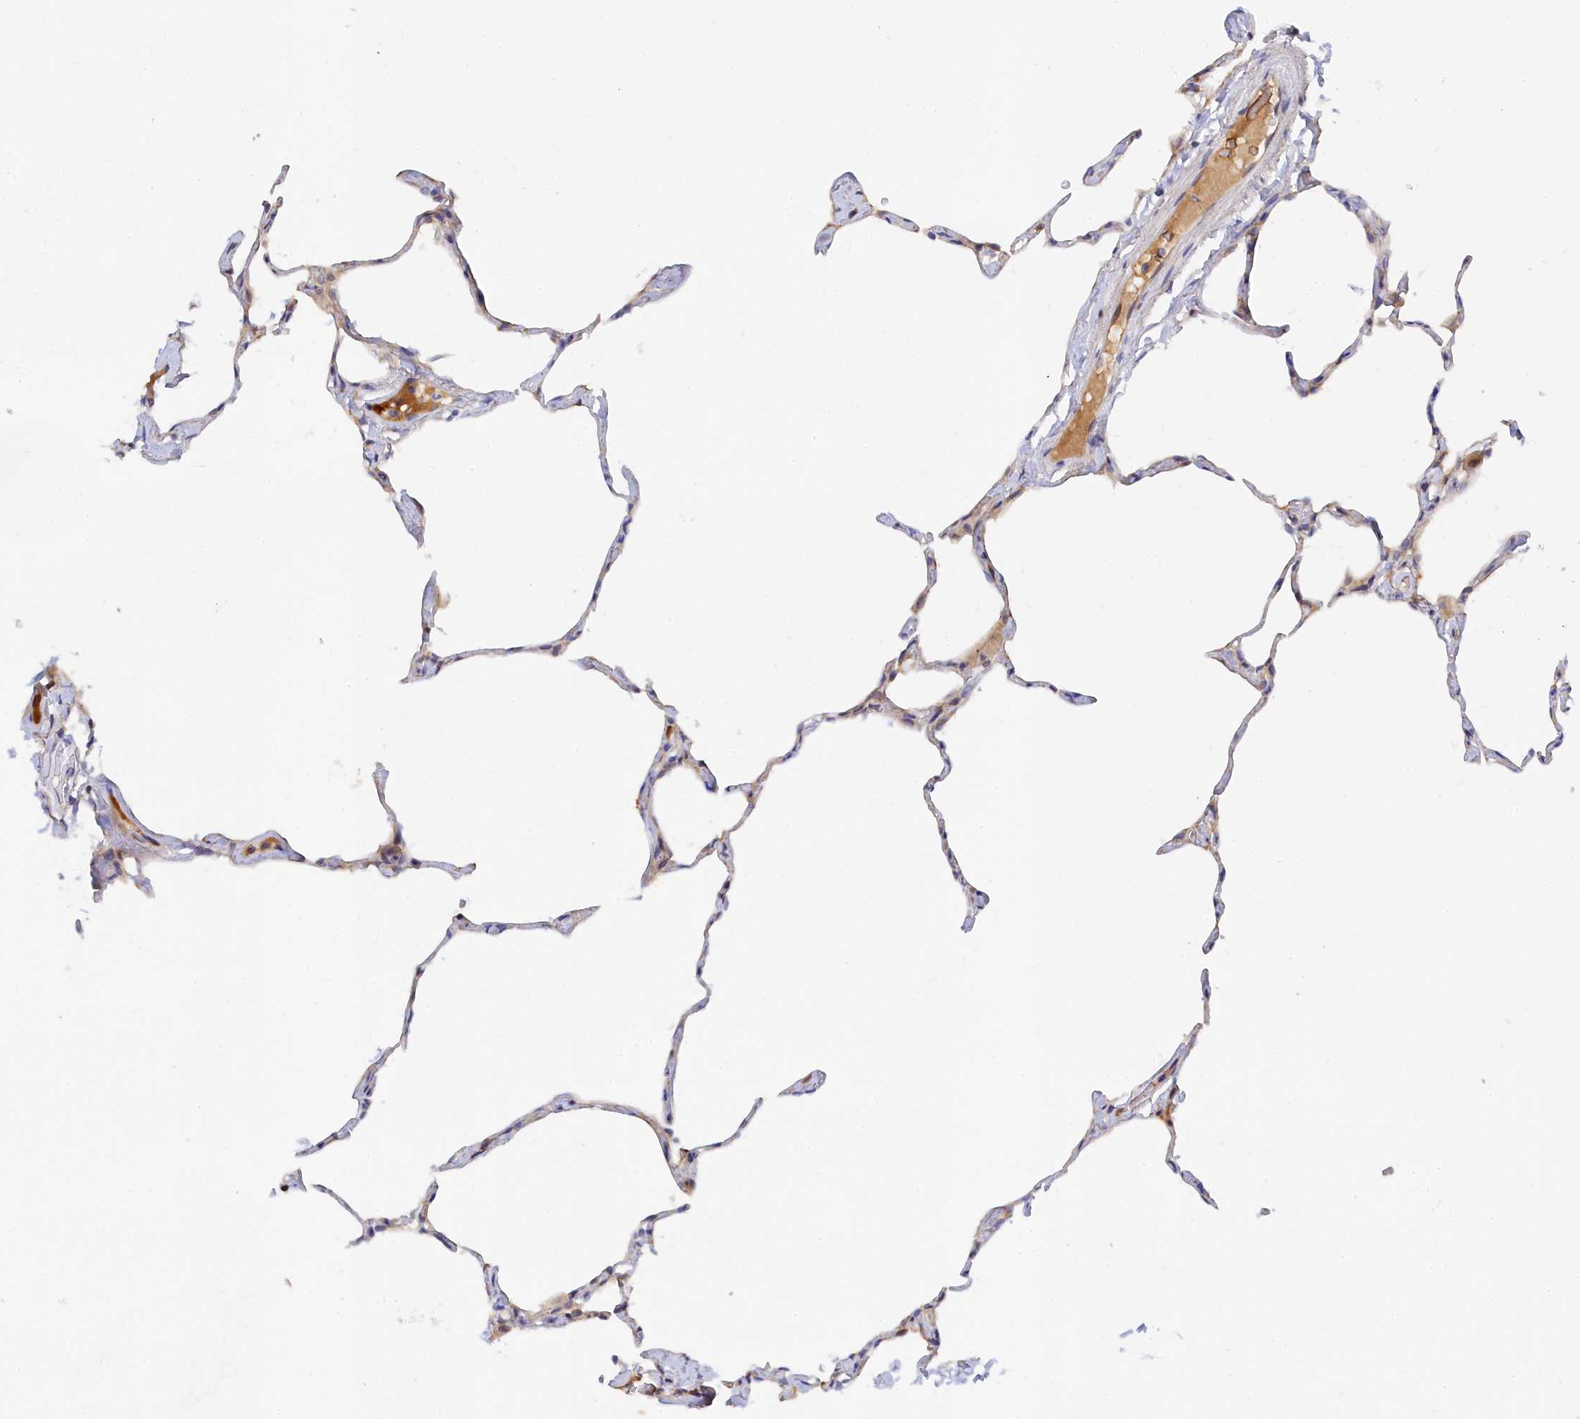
{"staining": {"intensity": "weak", "quantity": "<25%", "location": "cytoplasmic/membranous"}, "tissue": "lung", "cell_type": "Alveolar cells", "image_type": "normal", "snomed": [{"axis": "morphology", "description": "Normal tissue, NOS"}, {"axis": "topography", "description": "Lung"}], "caption": "This is an immunohistochemistry histopathology image of benign lung. There is no expression in alveolar cells.", "gene": "SPATA5L1", "patient": {"sex": "male", "age": 65}}